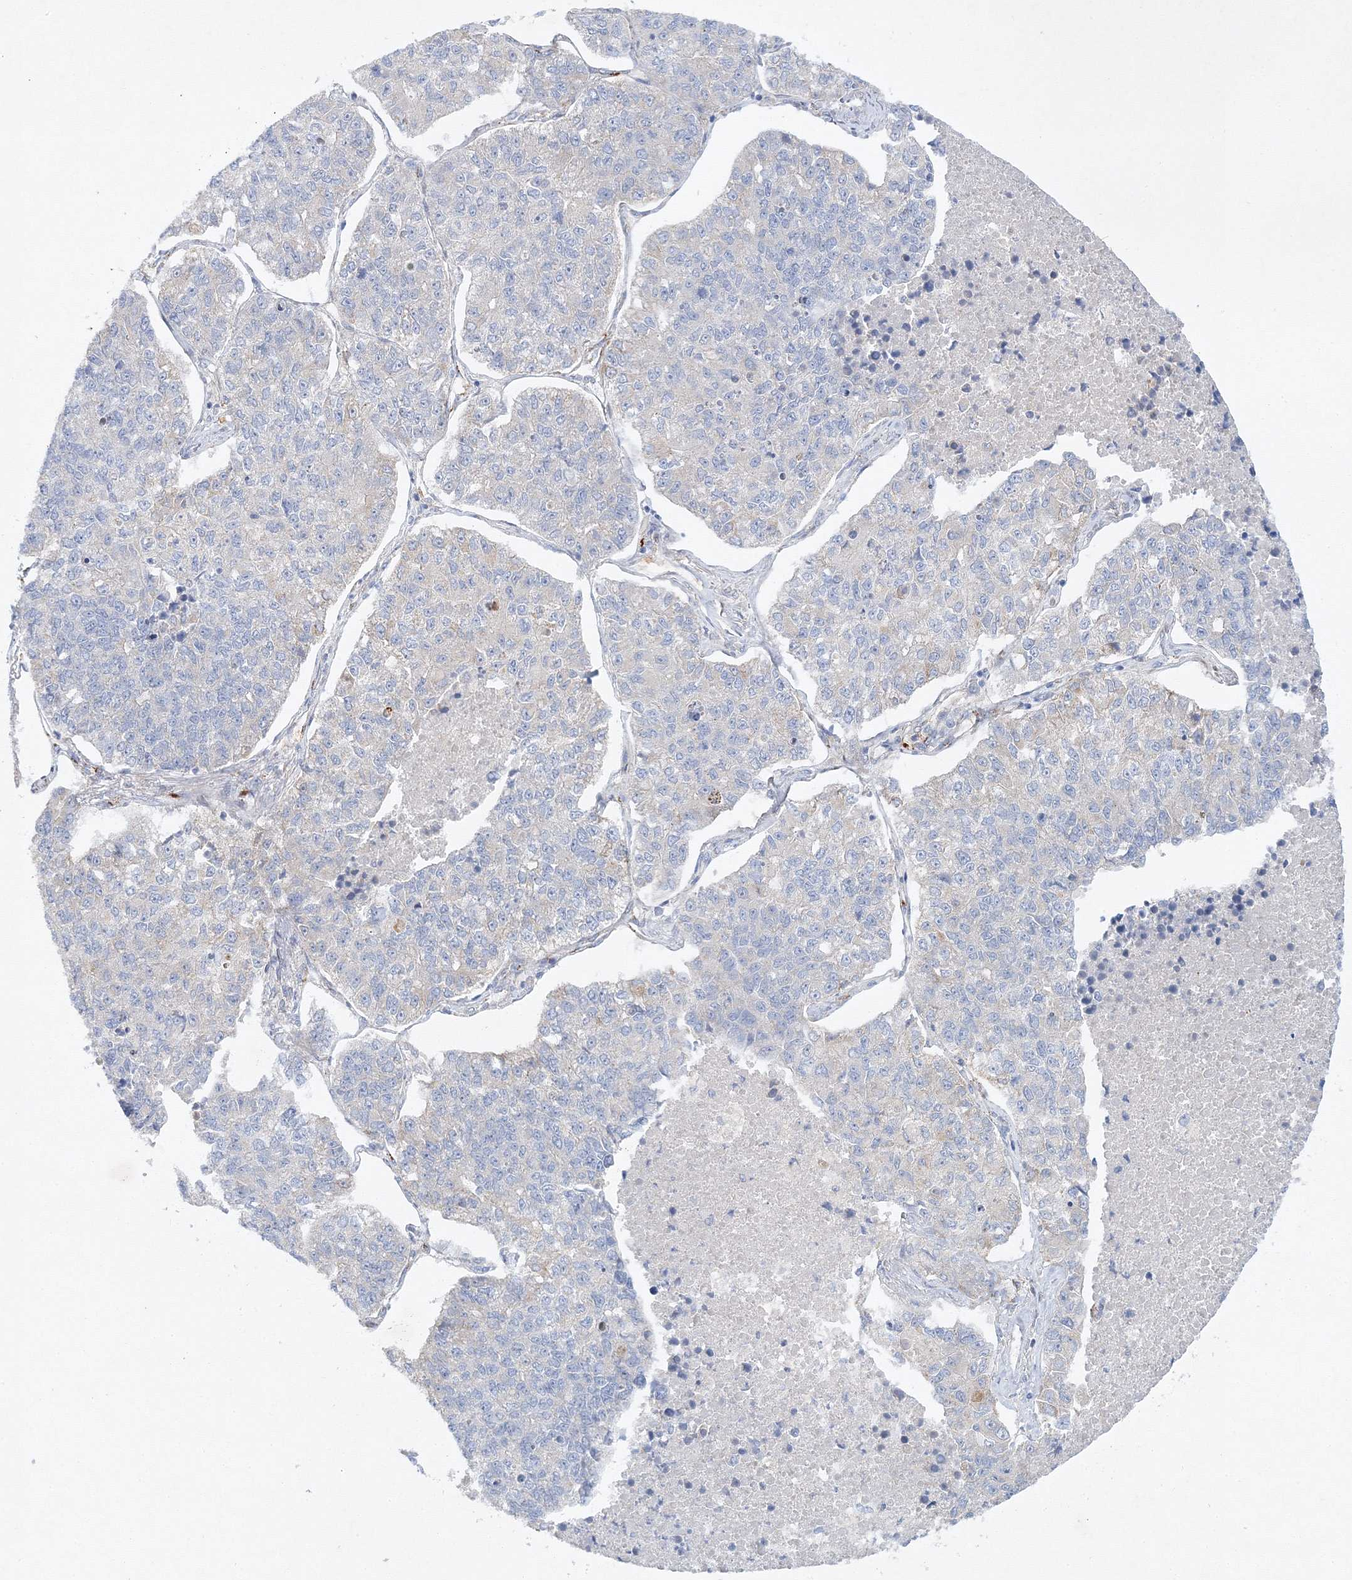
{"staining": {"intensity": "negative", "quantity": "none", "location": "none"}, "tissue": "lung cancer", "cell_type": "Tumor cells", "image_type": "cancer", "snomed": [{"axis": "morphology", "description": "Adenocarcinoma, NOS"}, {"axis": "topography", "description": "Lung"}], "caption": "DAB immunohistochemical staining of human lung cancer (adenocarcinoma) exhibits no significant staining in tumor cells.", "gene": "ZFYVE16", "patient": {"sex": "male", "age": 49}}